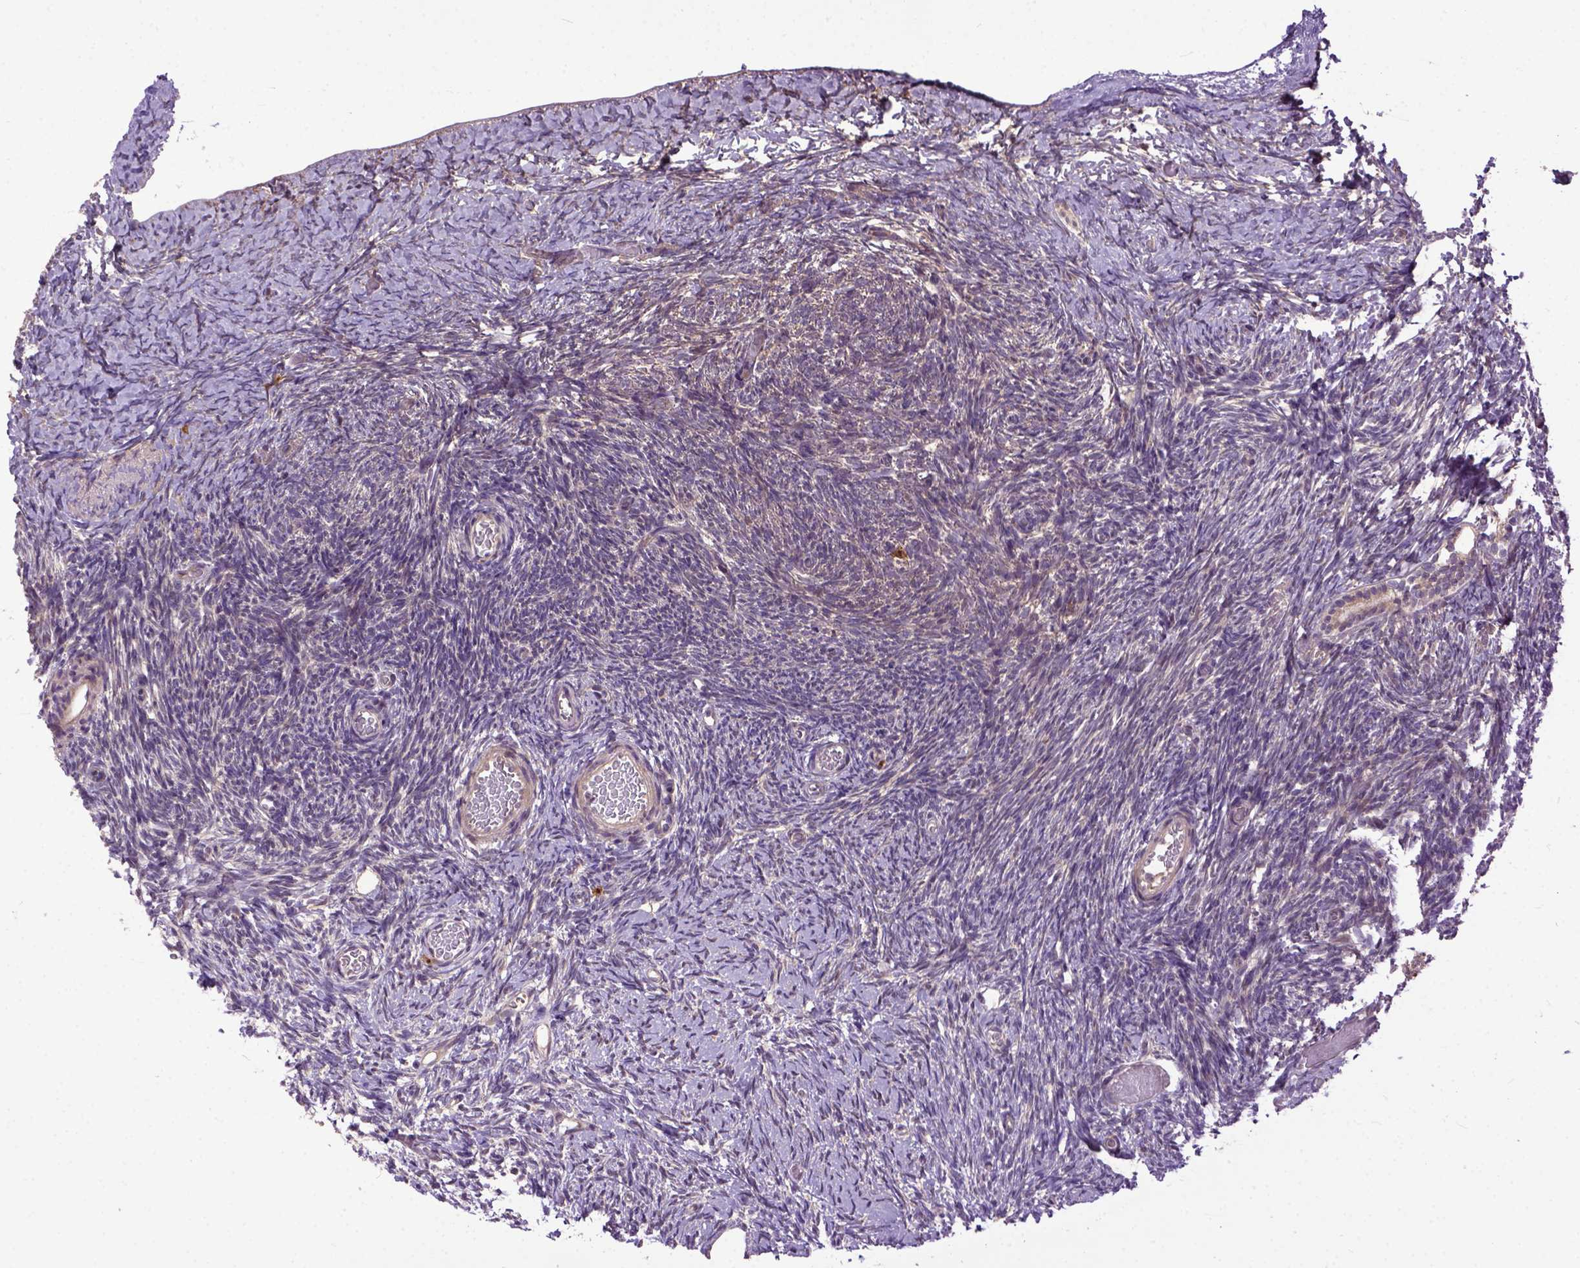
{"staining": {"intensity": "moderate", "quantity": ">75%", "location": "cytoplasmic/membranous"}, "tissue": "ovary", "cell_type": "Follicle cells", "image_type": "normal", "snomed": [{"axis": "morphology", "description": "Normal tissue, NOS"}, {"axis": "topography", "description": "Ovary"}], "caption": "Moderate cytoplasmic/membranous expression for a protein is seen in about >75% of follicle cells of benign ovary using immunohistochemistry (IHC).", "gene": "CPNE1", "patient": {"sex": "female", "age": 39}}